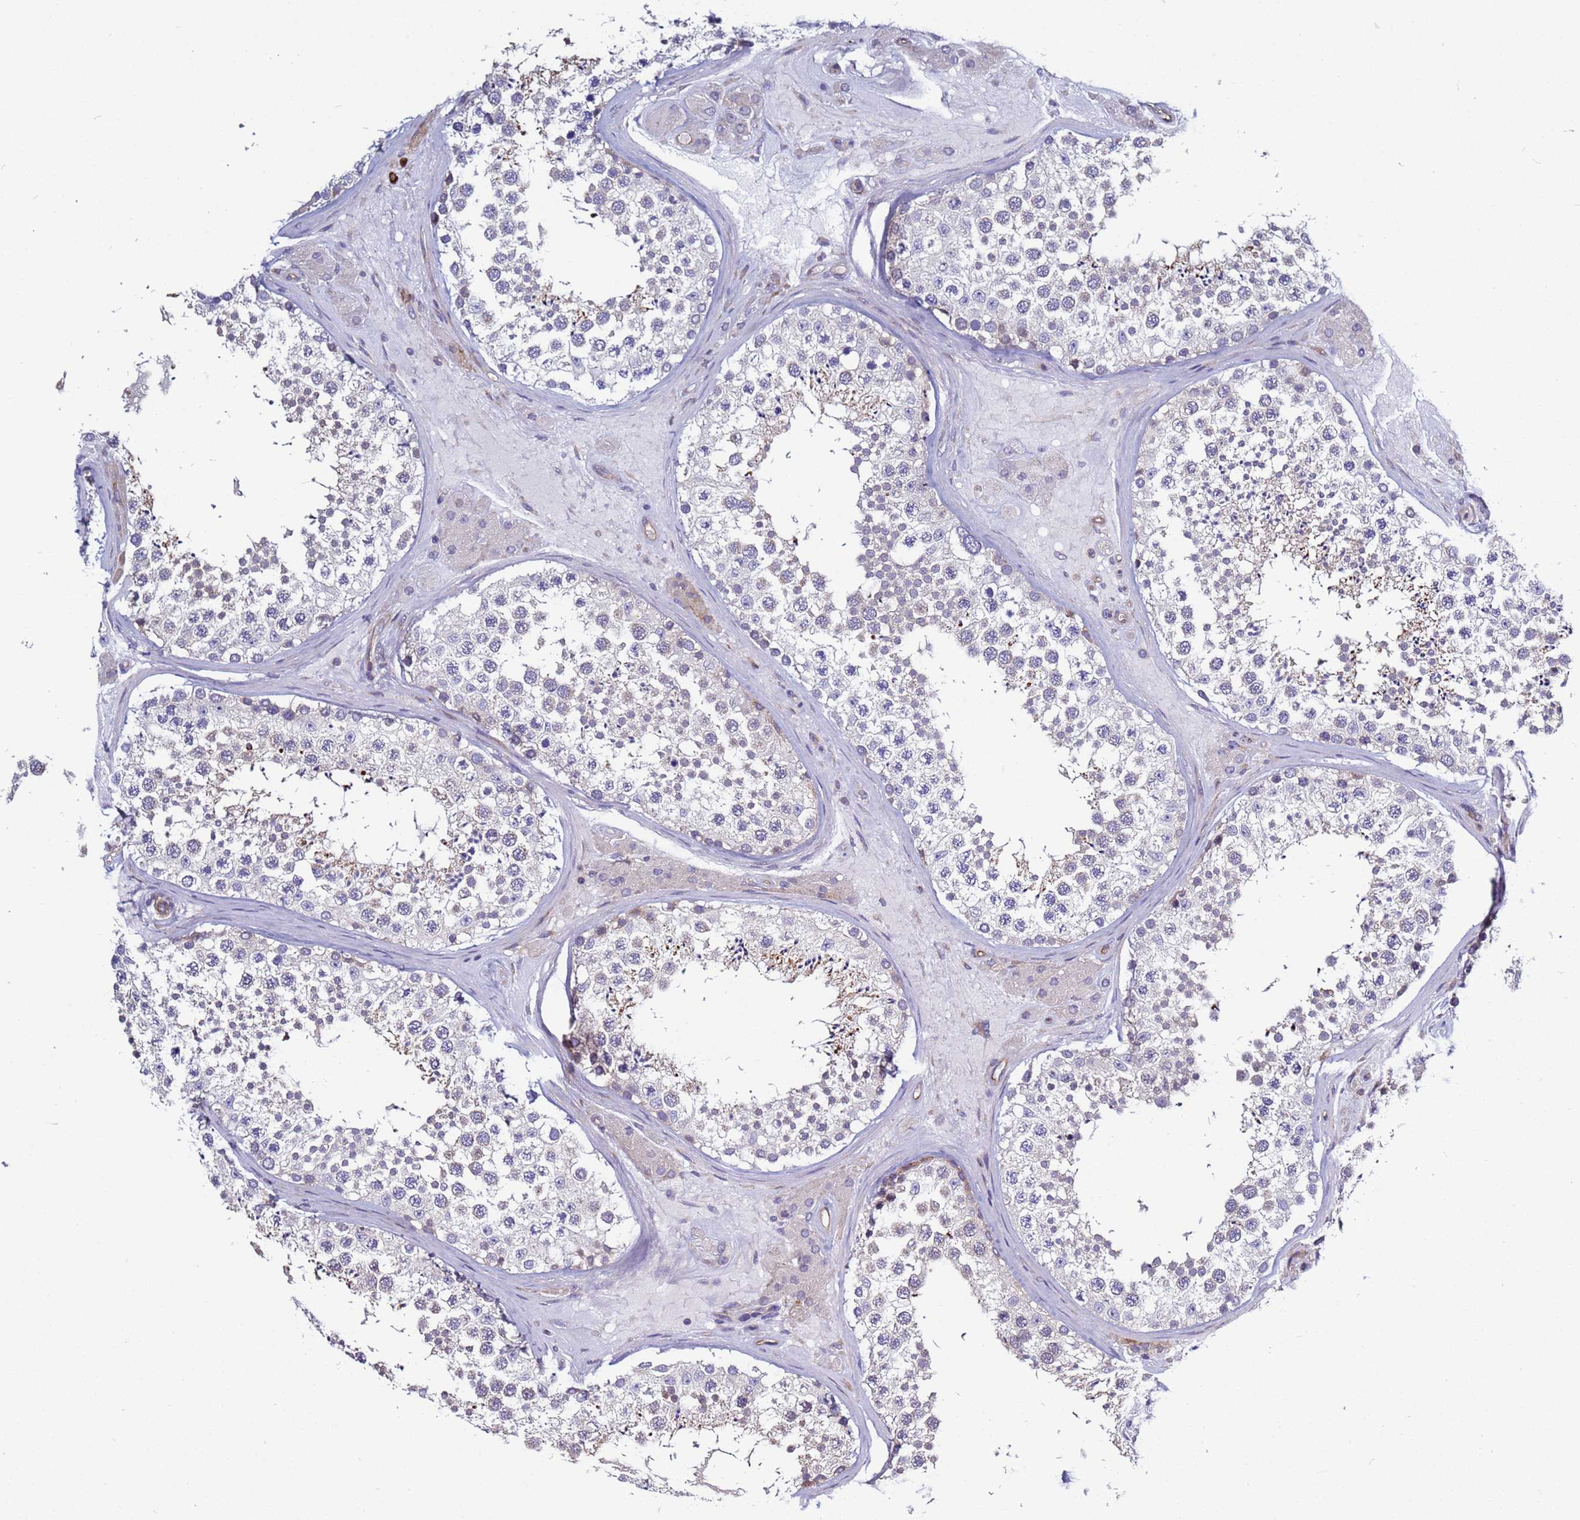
{"staining": {"intensity": "negative", "quantity": "none", "location": "none"}, "tissue": "testis", "cell_type": "Cells in seminiferous ducts", "image_type": "normal", "snomed": [{"axis": "morphology", "description": "Normal tissue, NOS"}, {"axis": "topography", "description": "Testis"}], "caption": "A photomicrograph of testis stained for a protein reveals no brown staining in cells in seminiferous ducts.", "gene": "EFCAB8", "patient": {"sex": "male", "age": 46}}